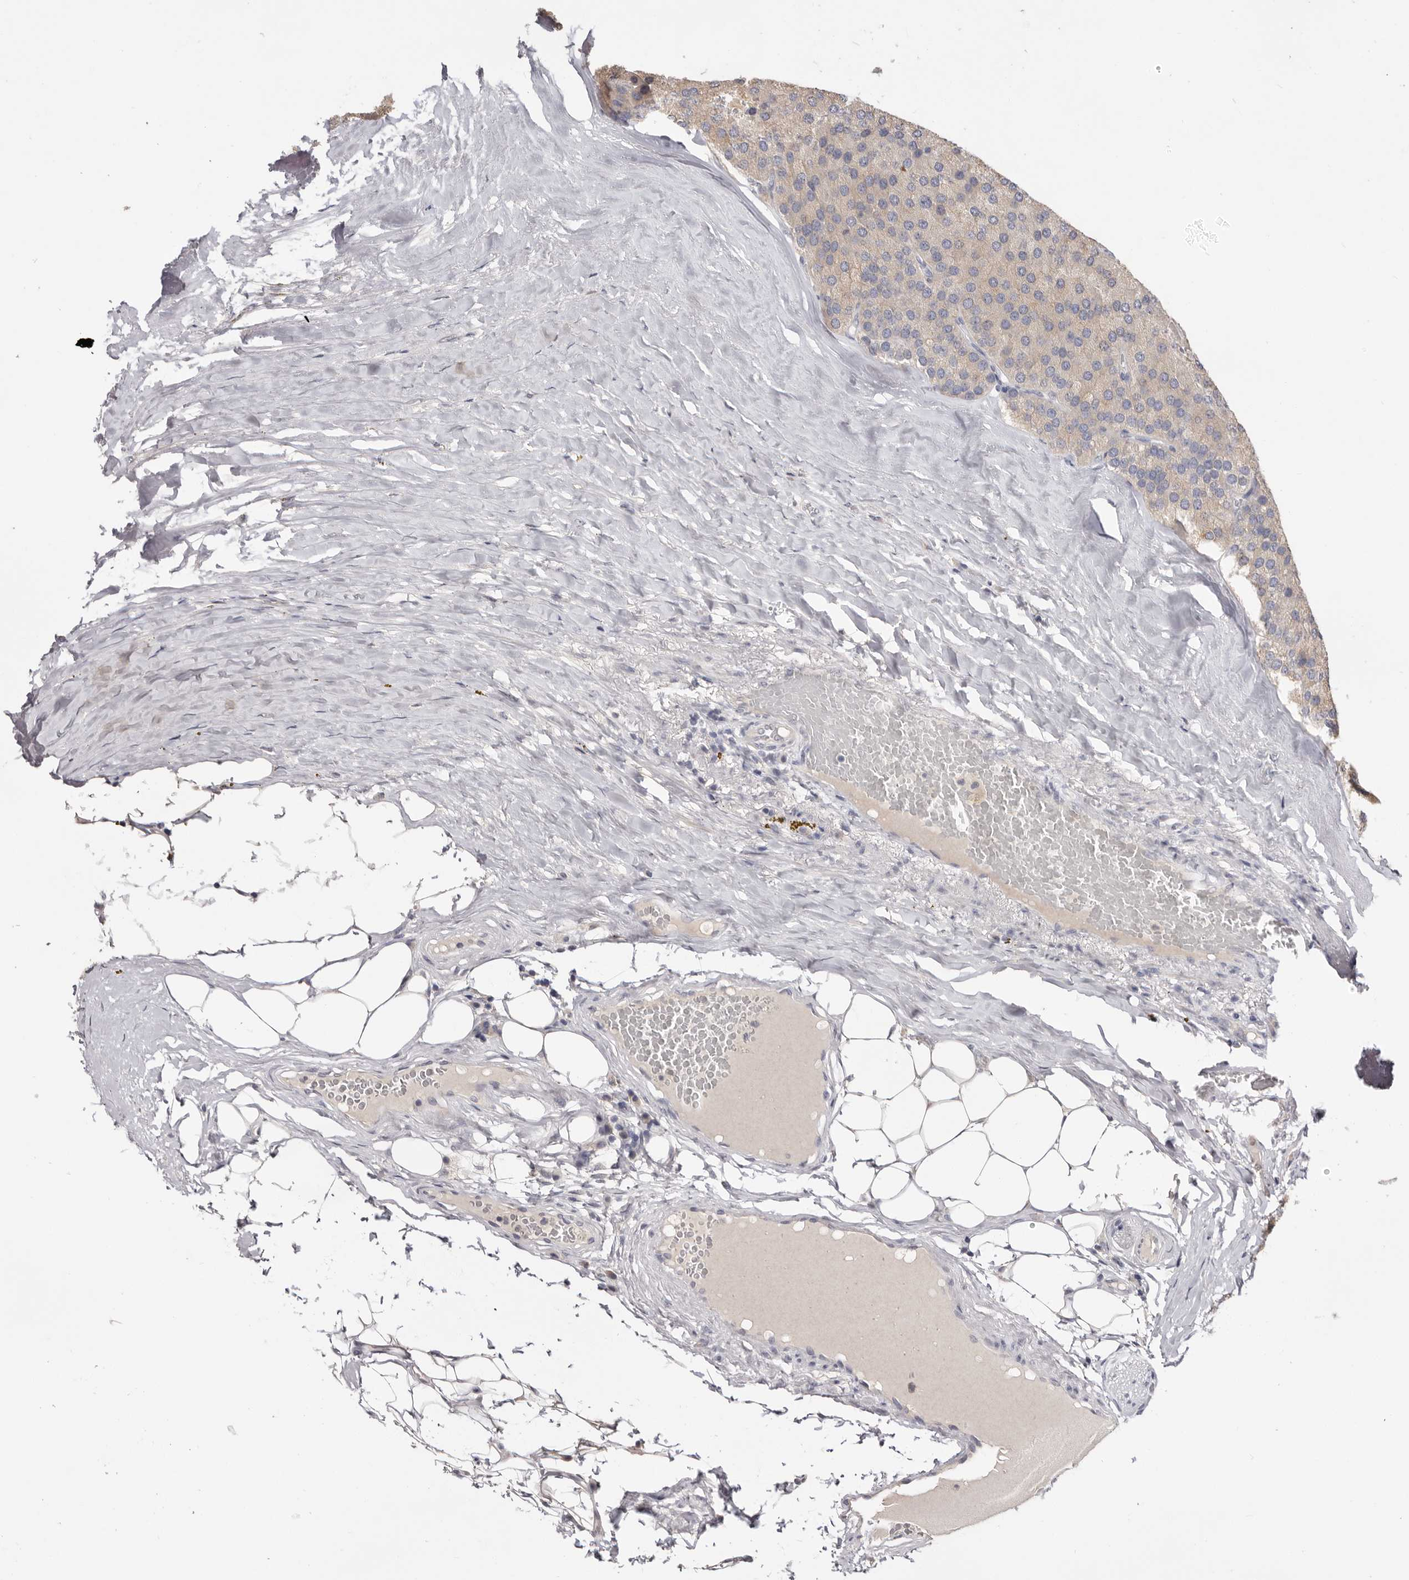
{"staining": {"intensity": "negative", "quantity": "none", "location": "none"}, "tissue": "parathyroid gland", "cell_type": "Glandular cells", "image_type": "normal", "snomed": [{"axis": "morphology", "description": "Normal tissue, NOS"}, {"axis": "morphology", "description": "Adenoma, NOS"}, {"axis": "topography", "description": "Parathyroid gland"}], "caption": "High magnification brightfield microscopy of benign parathyroid gland stained with DAB (brown) and counterstained with hematoxylin (blue): glandular cells show no significant staining.", "gene": "DOP1A", "patient": {"sex": "female", "age": 86}}